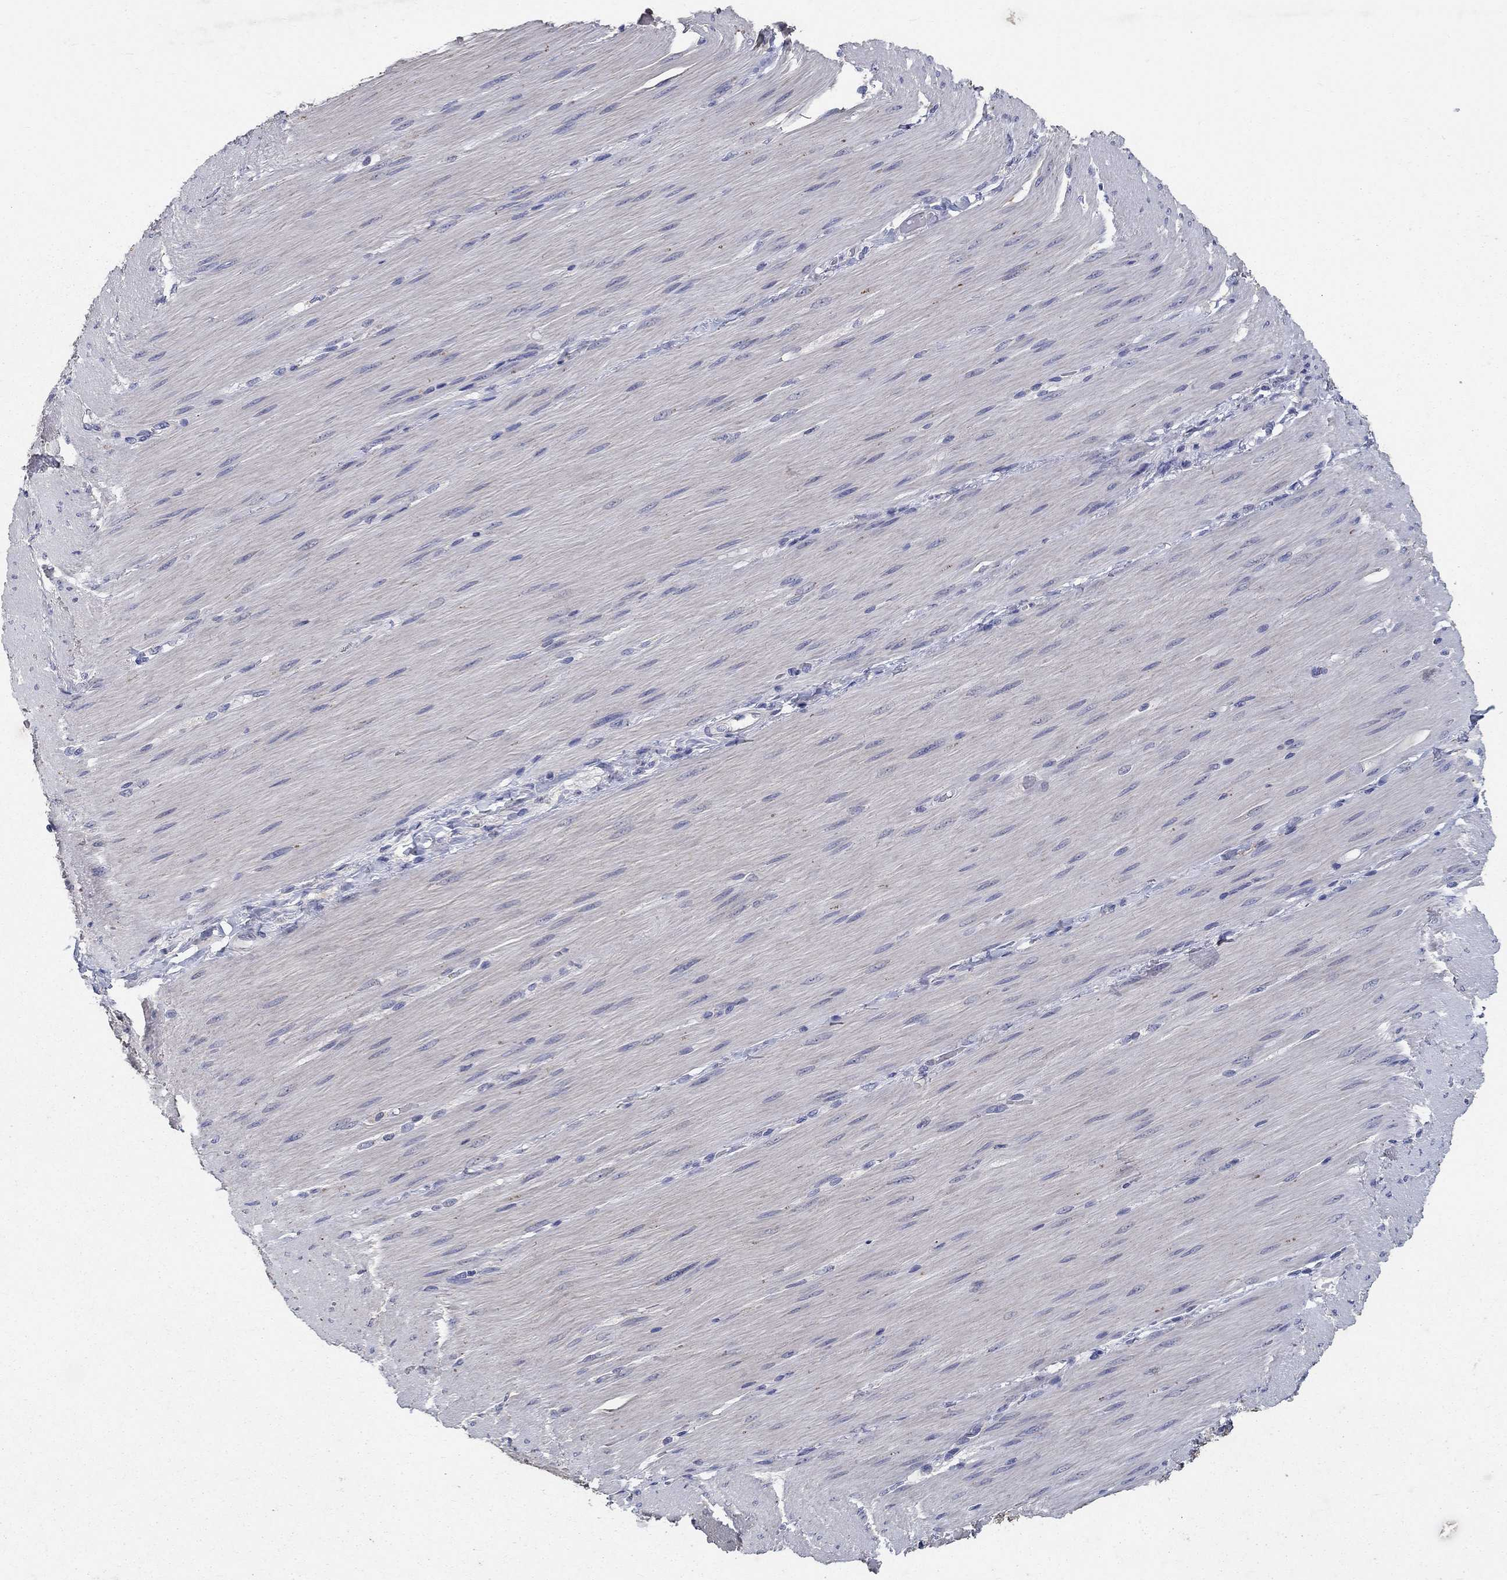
{"staining": {"intensity": "moderate", "quantity": ">75%", "location": "cytoplasmic/membranous"}, "tissue": "adipose tissue", "cell_type": "Adipocytes", "image_type": "normal", "snomed": [{"axis": "morphology", "description": "Normal tissue, NOS"}, {"axis": "topography", "description": "Smooth muscle"}, {"axis": "topography", "description": "Duodenum"}, {"axis": "topography", "description": "Peripheral nerve tissue"}], "caption": "Benign adipose tissue was stained to show a protein in brown. There is medium levels of moderate cytoplasmic/membranous positivity in about >75% of adipocytes.", "gene": "PROZ", "patient": {"sex": "female", "age": 61}}